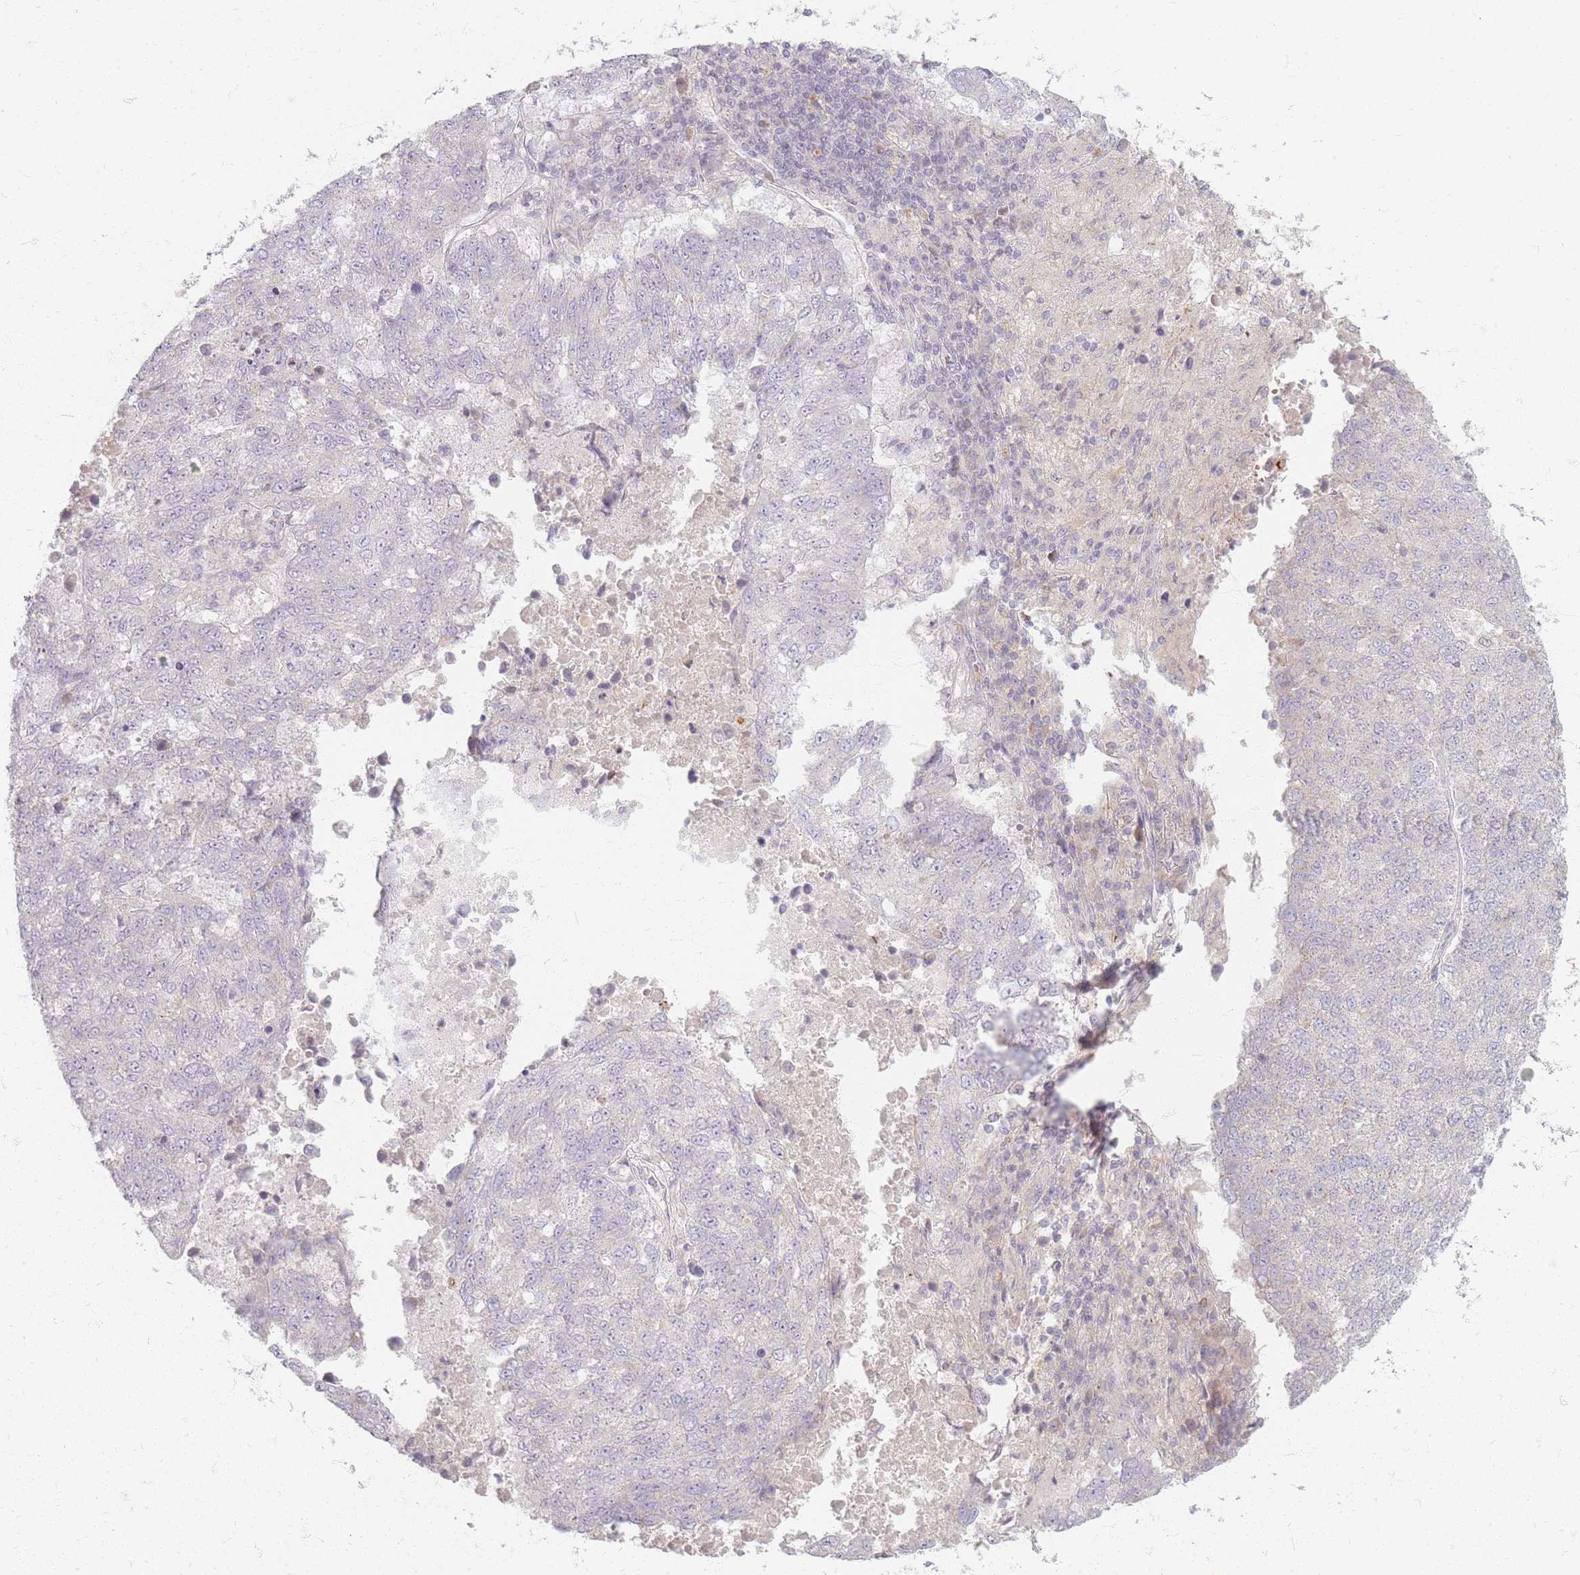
{"staining": {"intensity": "negative", "quantity": "none", "location": "none"}, "tissue": "lung cancer", "cell_type": "Tumor cells", "image_type": "cancer", "snomed": [{"axis": "morphology", "description": "Squamous cell carcinoma, NOS"}, {"axis": "topography", "description": "Lung"}], "caption": "Human lung squamous cell carcinoma stained for a protein using immunohistochemistry shows no staining in tumor cells.", "gene": "CHCHD7", "patient": {"sex": "male", "age": 73}}